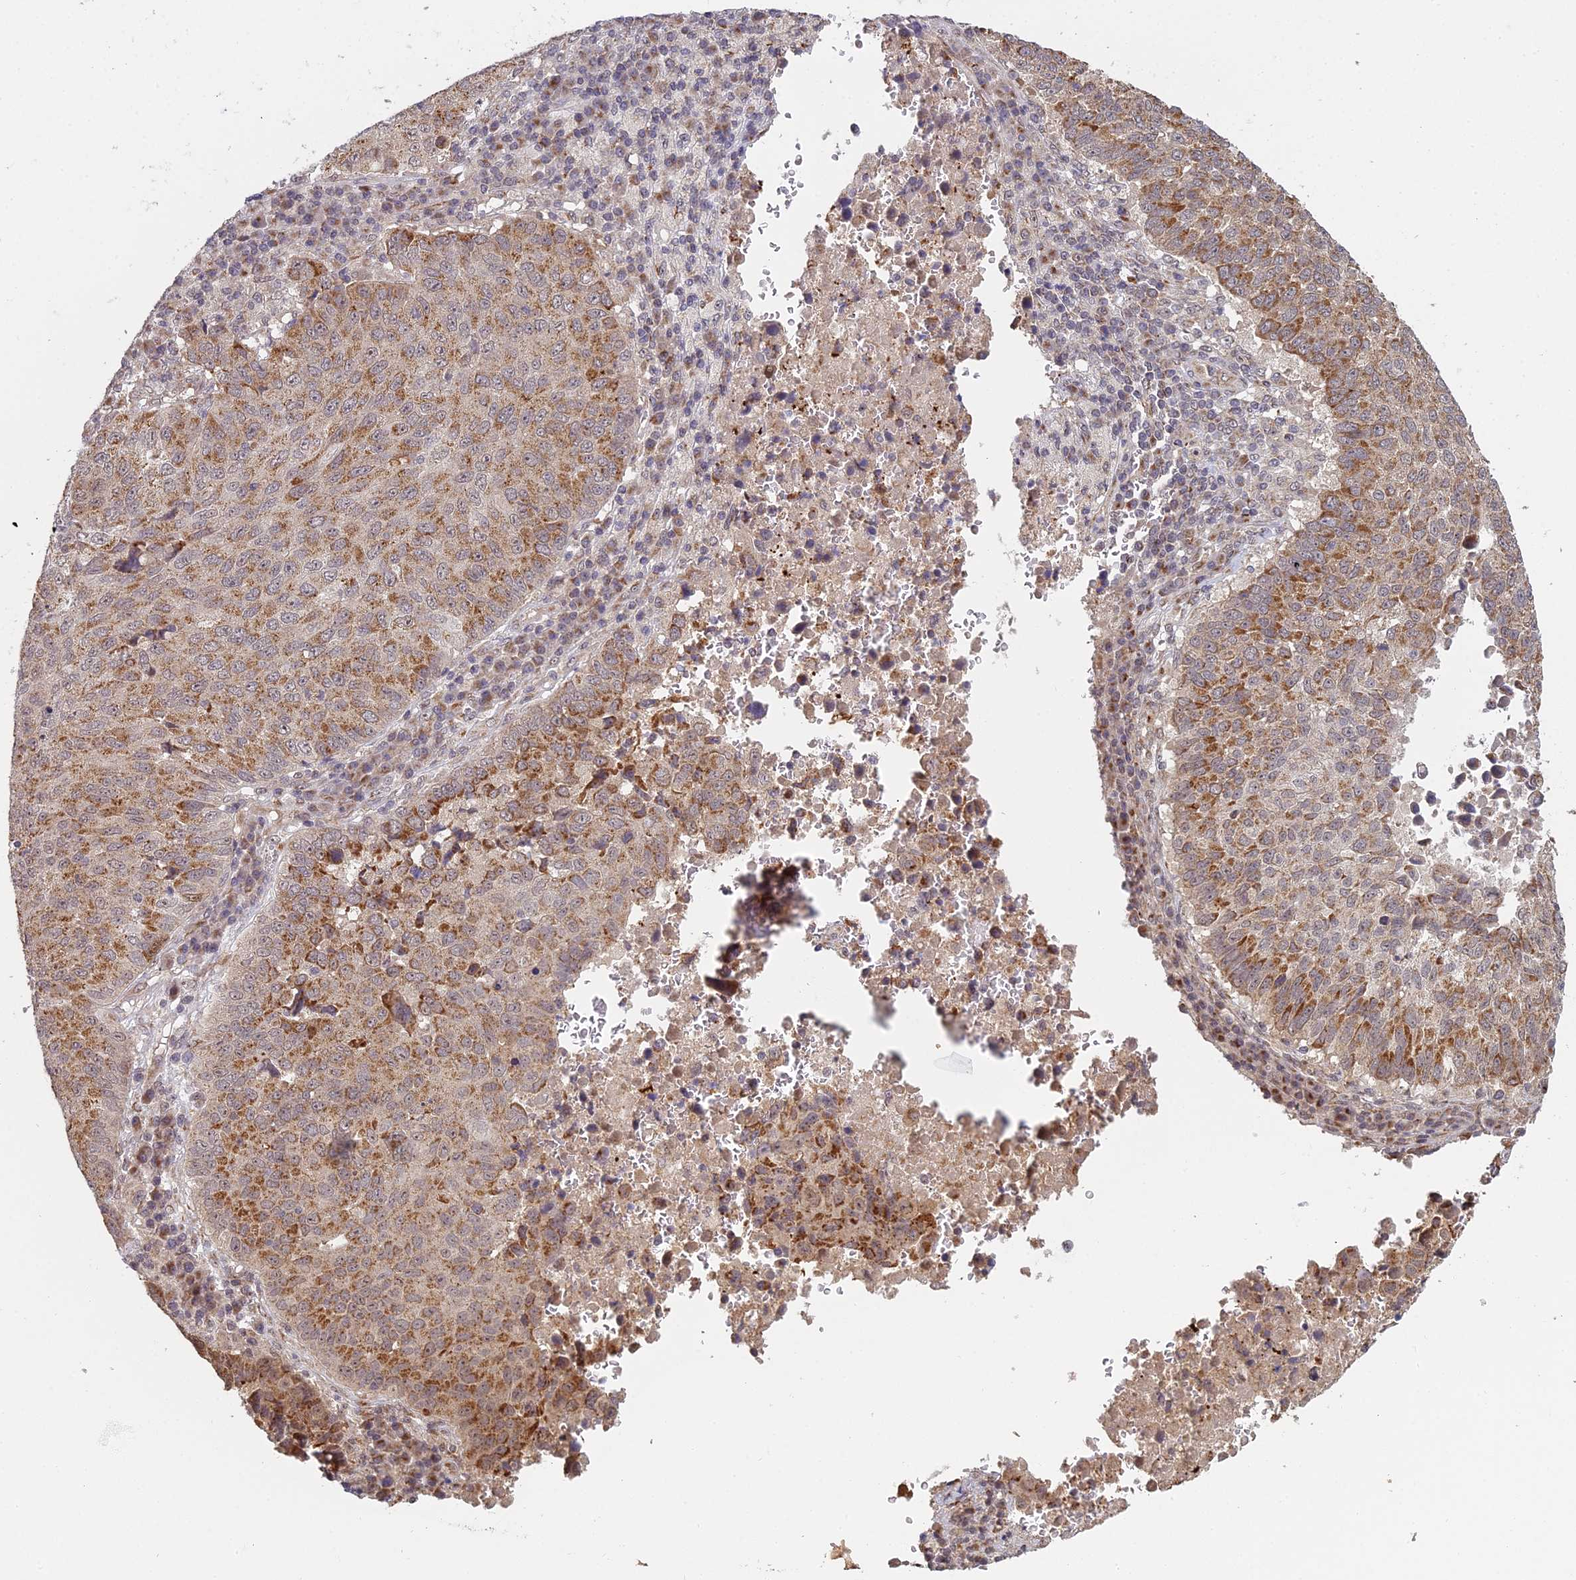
{"staining": {"intensity": "moderate", "quantity": ">75%", "location": "cytoplasmic/membranous"}, "tissue": "lung cancer", "cell_type": "Tumor cells", "image_type": "cancer", "snomed": [{"axis": "morphology", "description": "Squamous cell carcinoma, NOS"}, {"axis": "topography", "description": "Lung"}], "caption": "Moderate cytoplasmic/membranous staining for a protein is appreciated in approximately >75% of tumor cells of squamous cell carcinoma (lung) using IHC.", "gene": "MEOX1", "patient": {"sex": "male", "age": 73}}